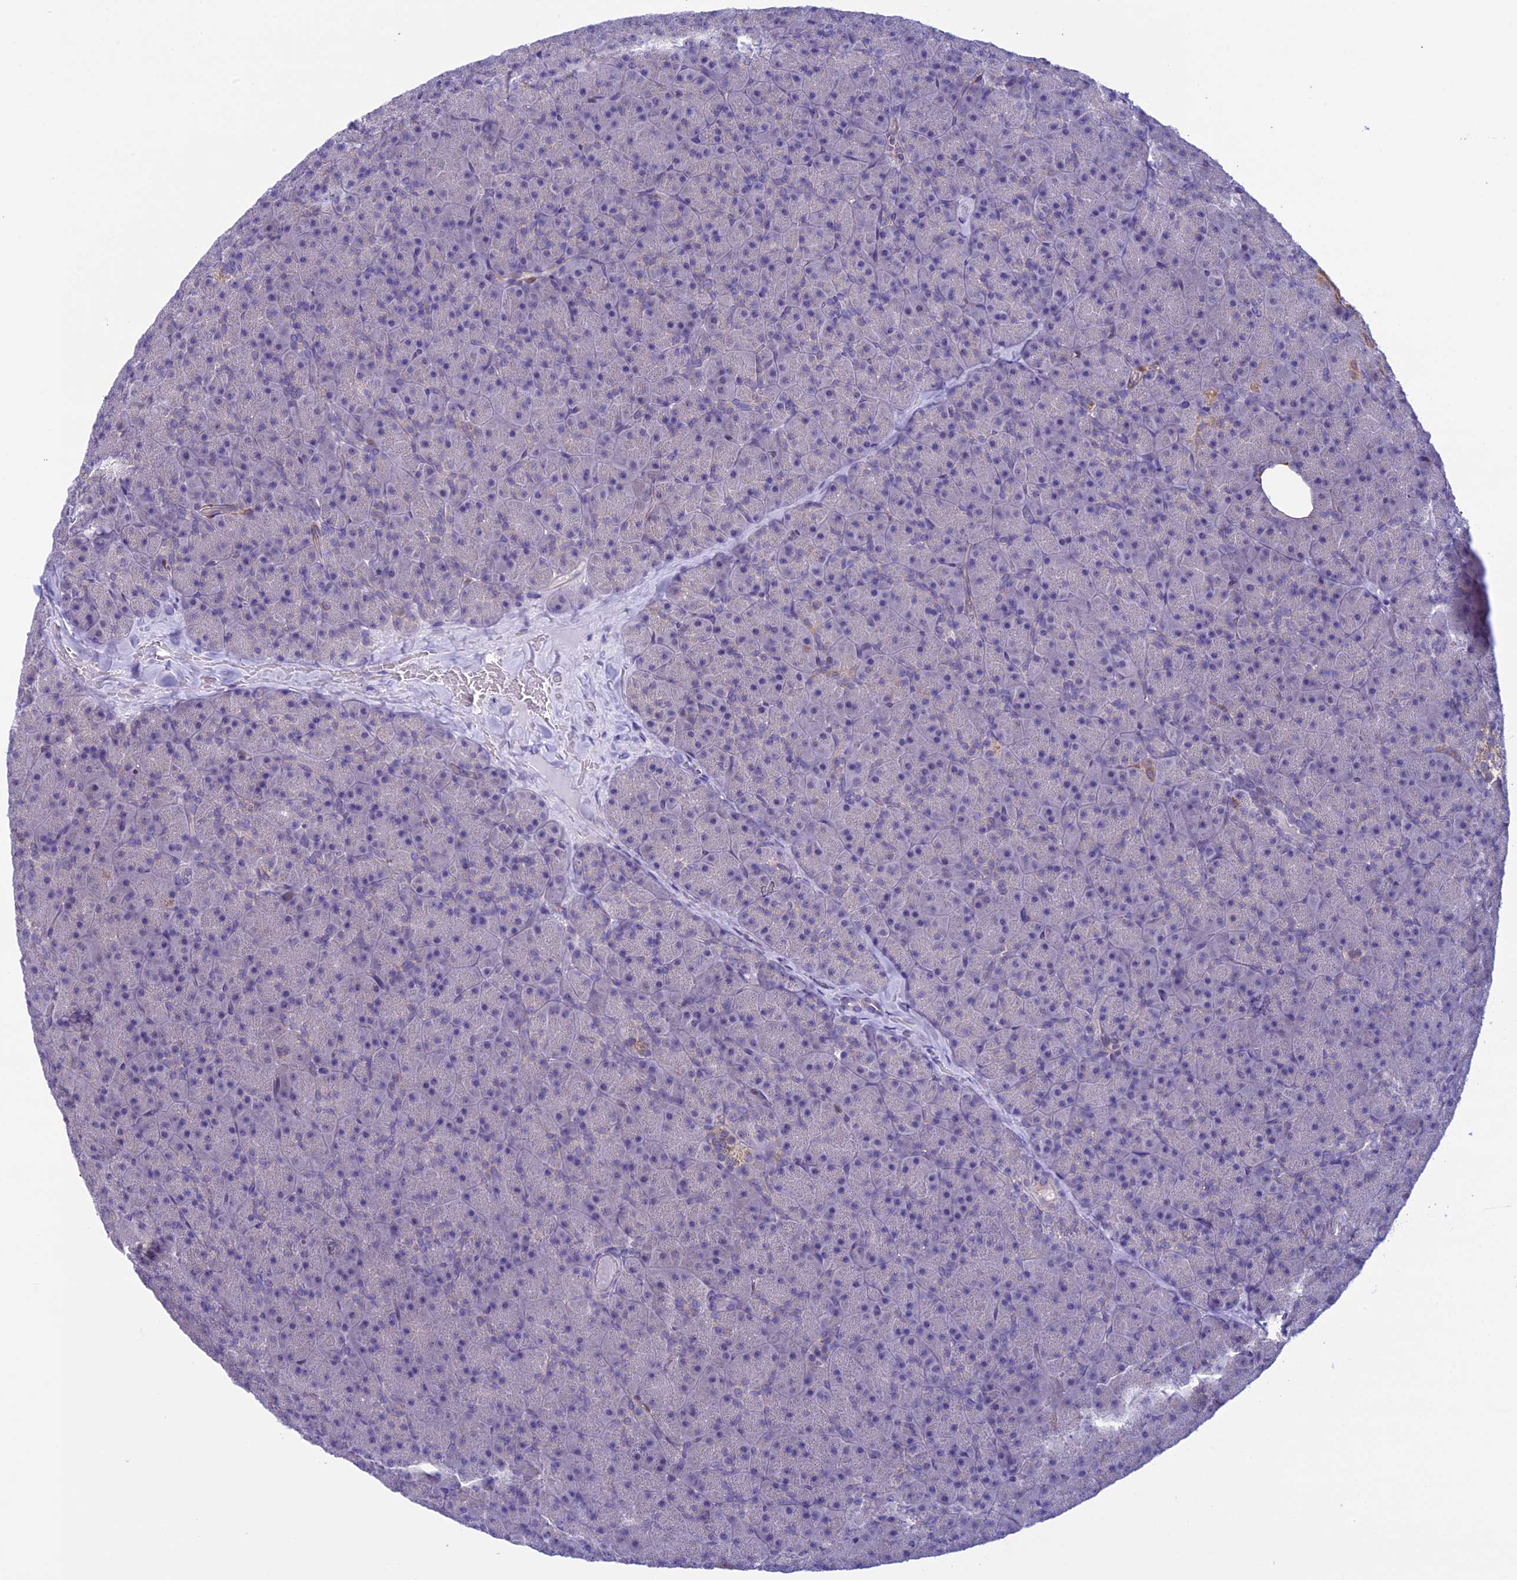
{"staining": {"intensity": "moderate", "quantity": "<25%", "location": "cytoplasmic/membranous"}, "tissue": "pancreas", "cell_type": "Exocrine glandular cells", "image_type": "normal", "snomed": [{"axis": "morphology", "description": "Normal tissue, NOS"}, {"axis": "topography", "description": "Pancreas"}], "caption": "Immunohistochemical staining of normal human pancreas shows low levels of moderate cytoplasmic/membranous positivity in about <25% of exocrine glandular cells. The staining was performed using DAB, with brown indicating positive protein expression. Nuclei are stained blue with hematoxylin.", "gene": "IGSF6", "patient": {"sex": "male", "age": 36}}